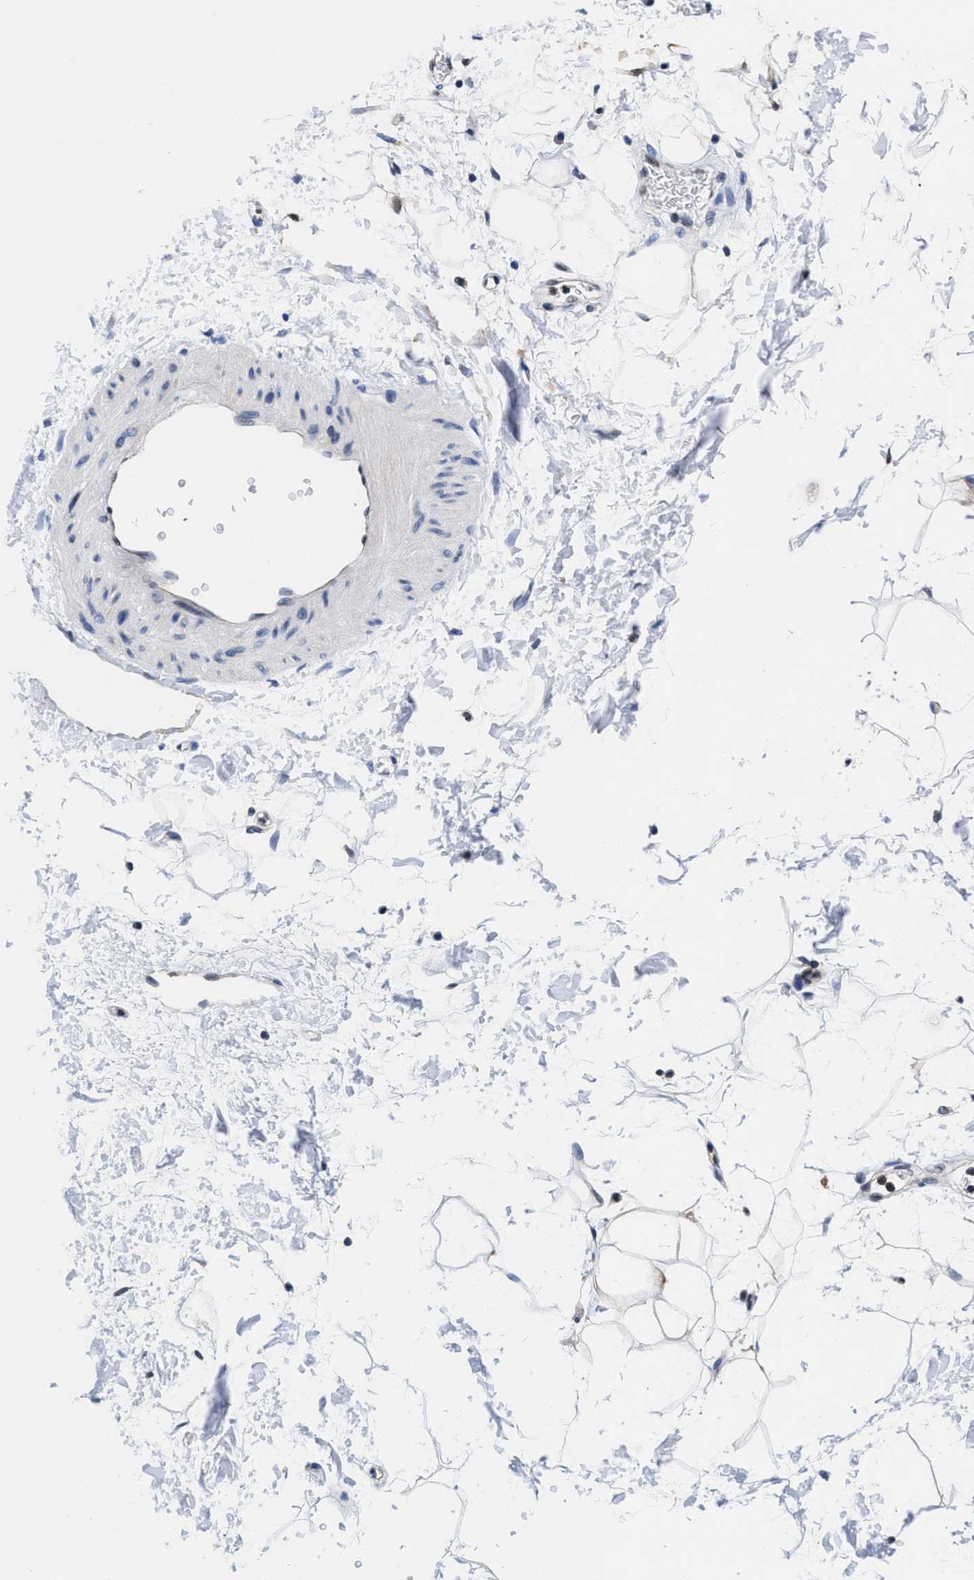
{"staining": {"intensity": "weak", "quantity": "25%-75%", "location": "cytoplasmic/membranous"}, "tissue": "adipose tissue", "cell_type": "Adipocytes", "image_type": "normal", "snomed": [{"axis": "morphology", "description": "Normal tissue, NOS"}, {"axis": "topography", "description": "Soft tissue"}], "caption": "An IHC image of normal tissue is shown. Protein staining in brown labels weak cytoplasmic/membranous positivity in adipose tissue within adipocytes. The protein of interest is stained brown, and the nuclei are stained in blue (DAB (3,3'-diaminobenzidine) IHC with brightfield microscopy, high magnification).", "gene": "ACLY", "patient": {"sex": "male", "age": 72}}